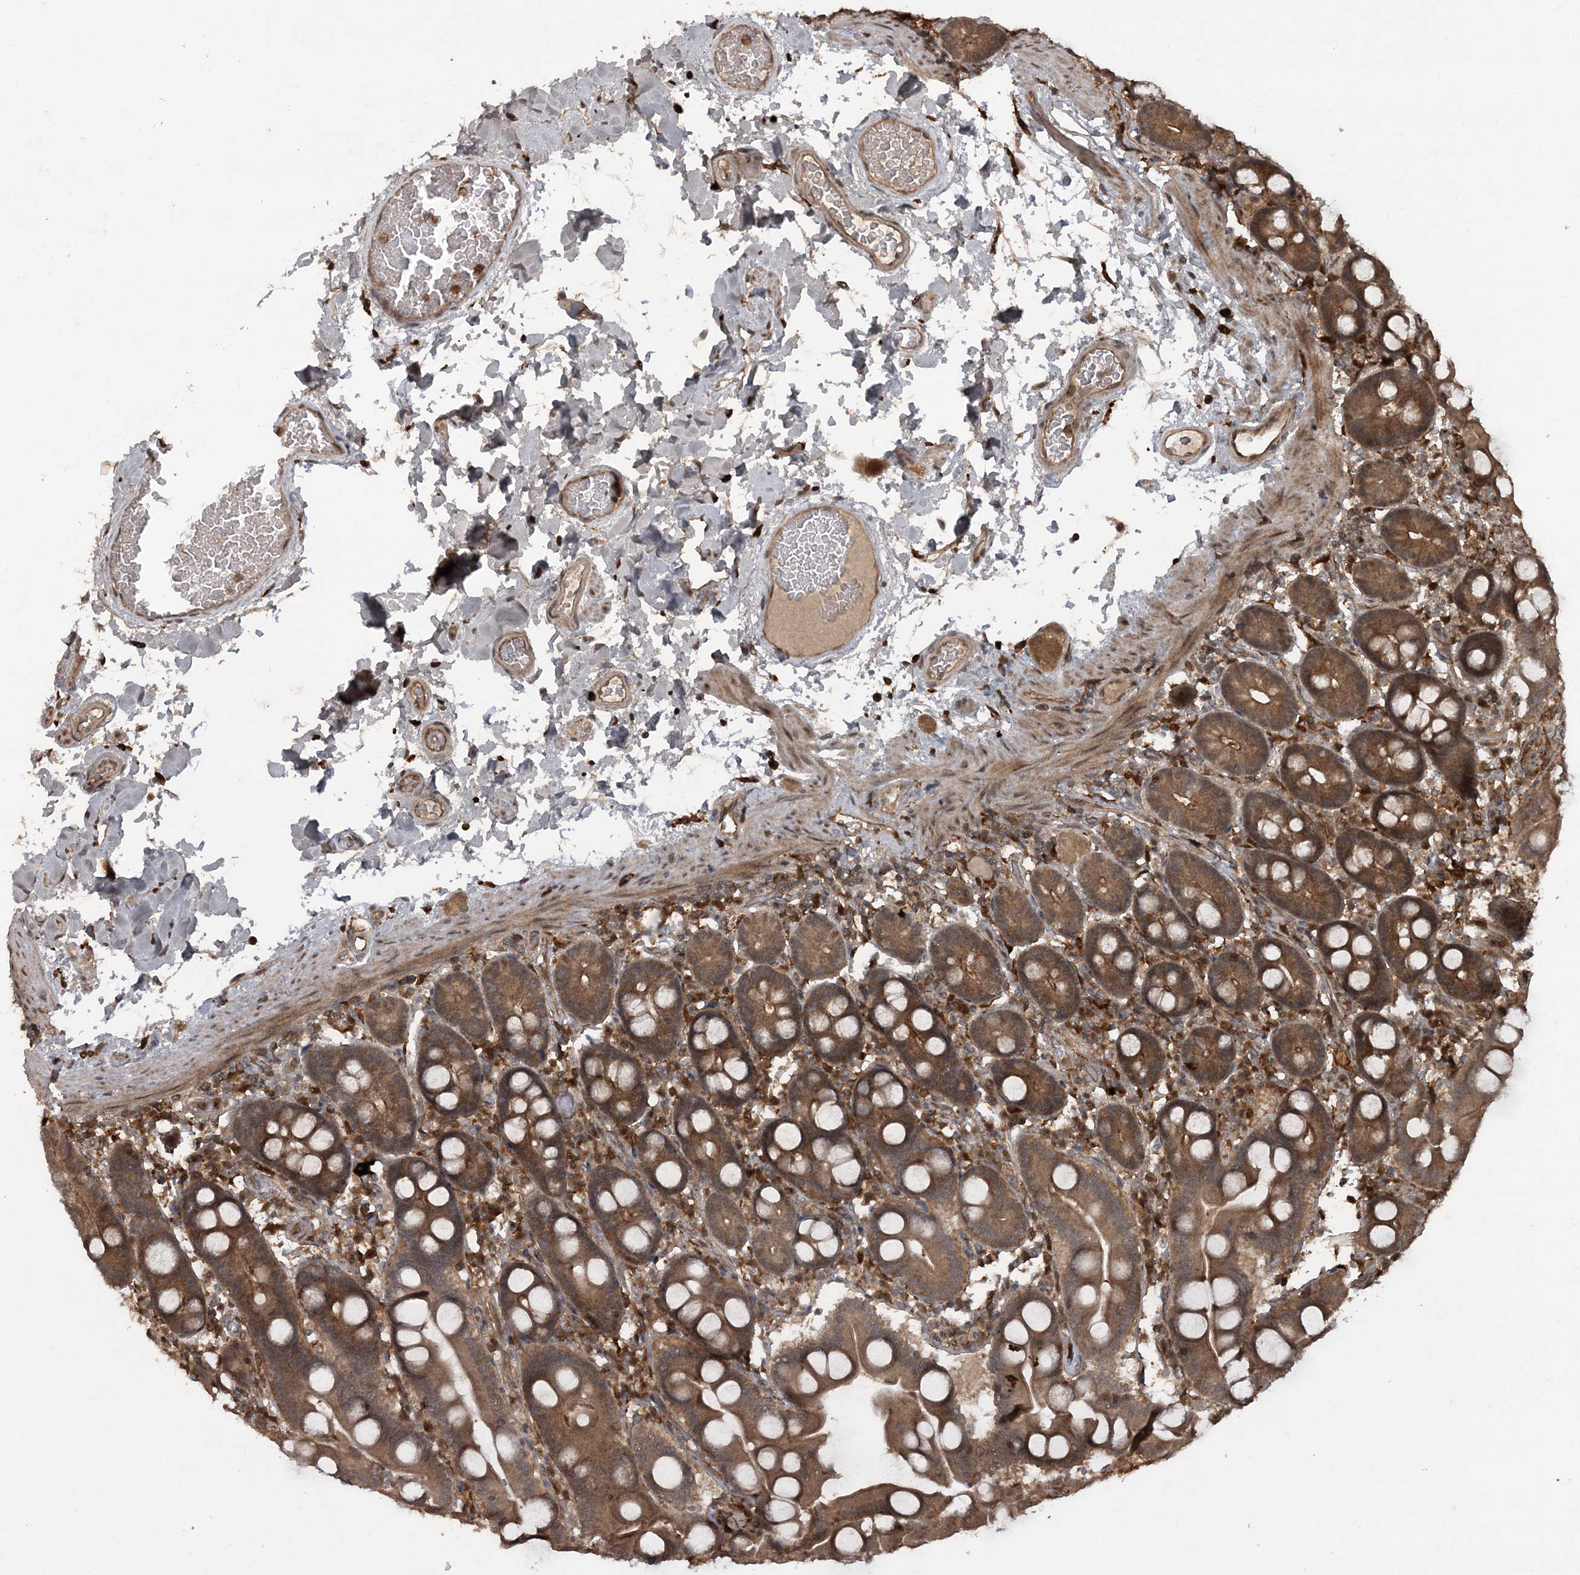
{"staining": {"intensity": "moderate", "quantity": ">75%", "location": "cytoplasmic/membranous"}, "tissue": "duodenum", "cell_type": "Glandular cells", "image_type": "normal", "snomed": [{"axis": "morphology", "description": "Normal tissue, NOS"}, {"axis": "topography", "description": "Duodenum"}], "caption": "Glandular cells exhibit medium levels of moderate cytoplasmic/membranous positivity in approximately >75% of cells in normal duodenum.", "gene": "LACC1", "patient": {"sex": "male", "age": 55}}